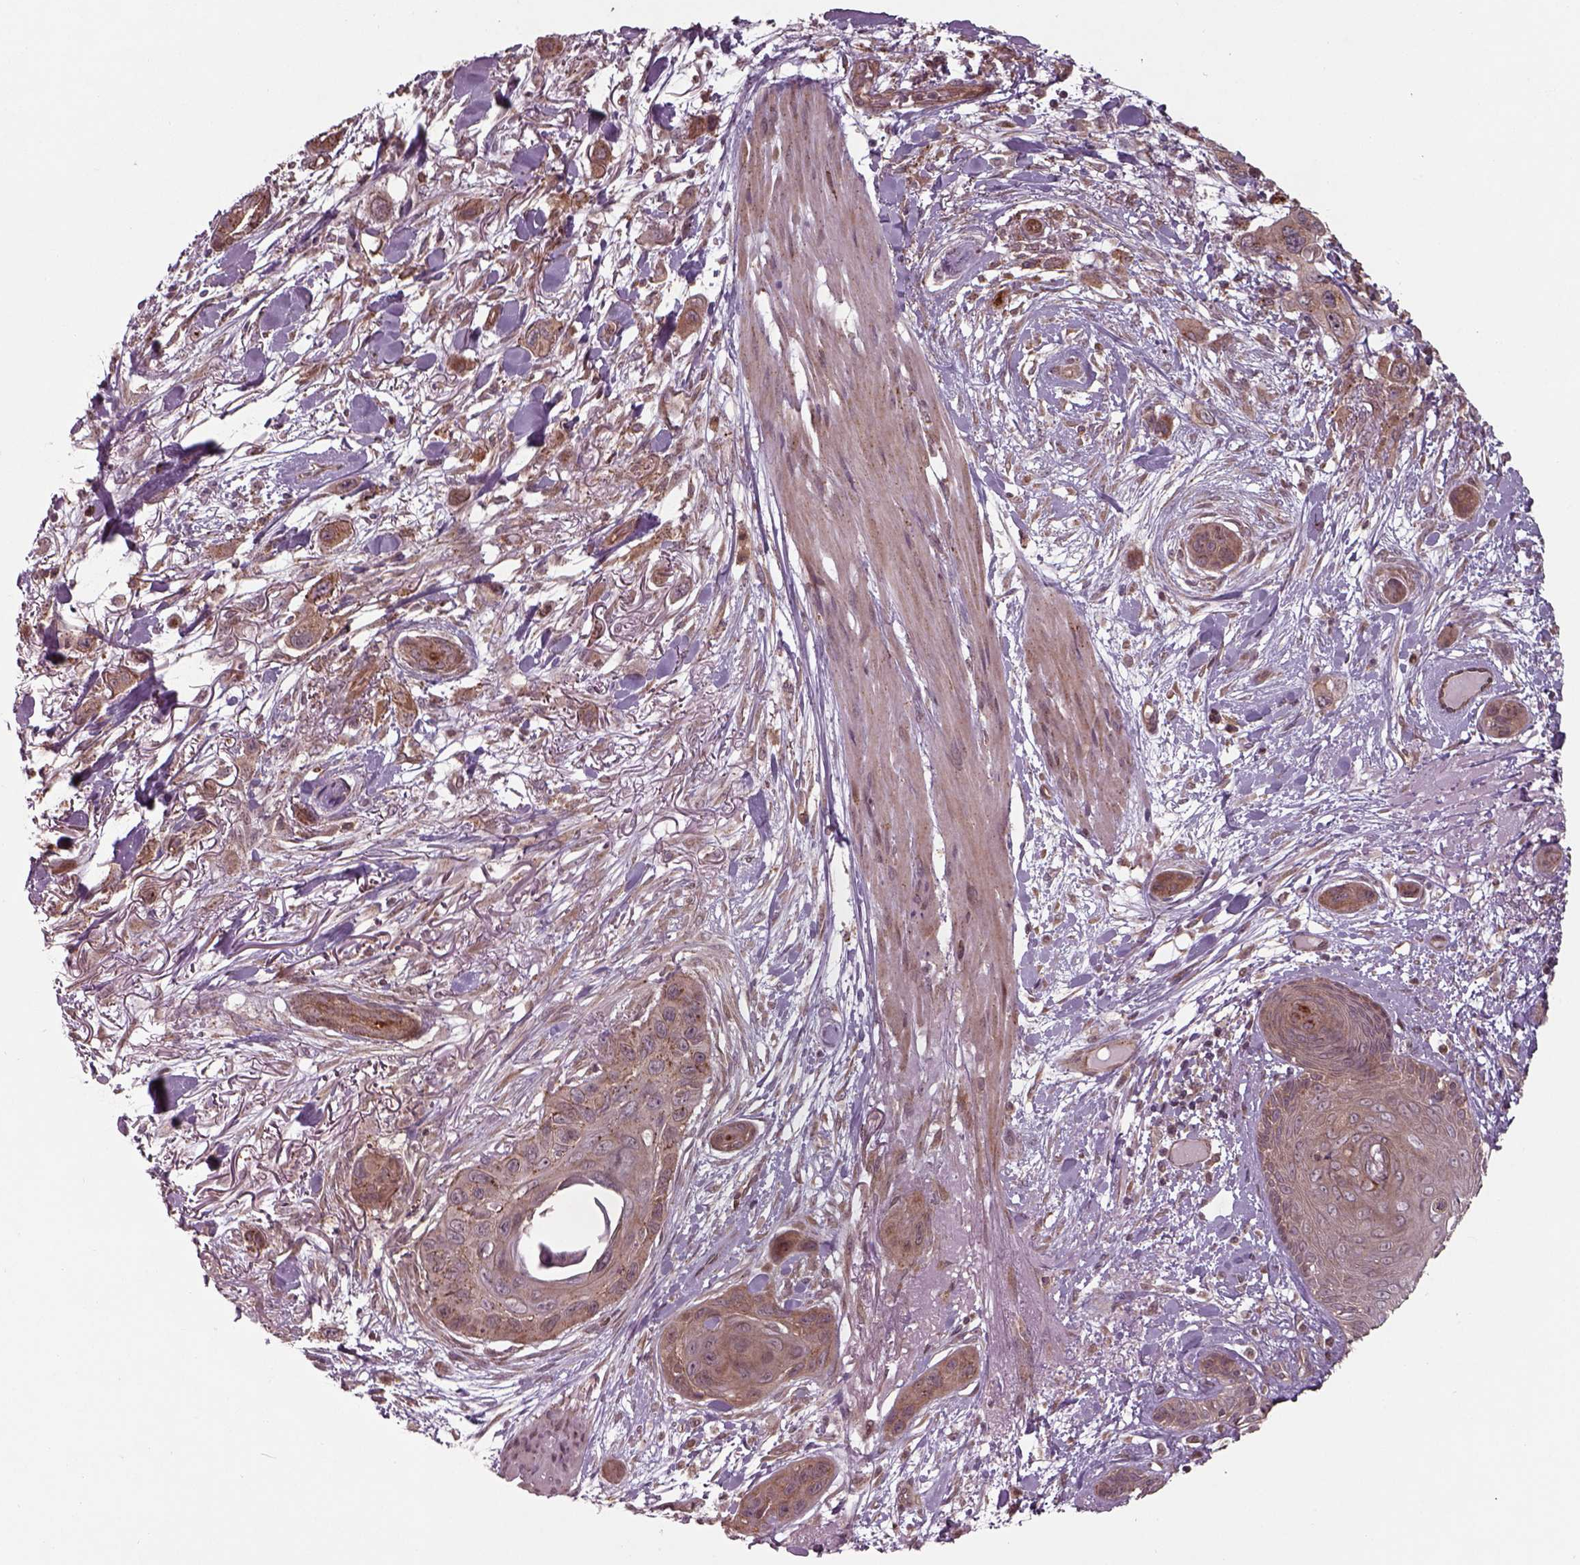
{"staining": {"intensity": "weak", "quantity": ">75%", "location": "cytoplasmic/membranous"}, "tissue": "skin cancer", "cell_type": "Tumor cells", "image_type": "cancer", "snomed": [{"axis": "morphology", "description": "Squamous cell carcinoma, NOS"}, {"axis": "topography", "description": "Skin"}], "caption": "Squamous cell carcinoma (skin) stained with DAB (3,3'-diaminobenzidine) immunohistochemistry (IHC) shows low levels of weak cytoplasmic/membranous positivity in about >75% of tumor cells.", "gene": "CHMP3", "patient": {"sex": "male", "age": 79}}